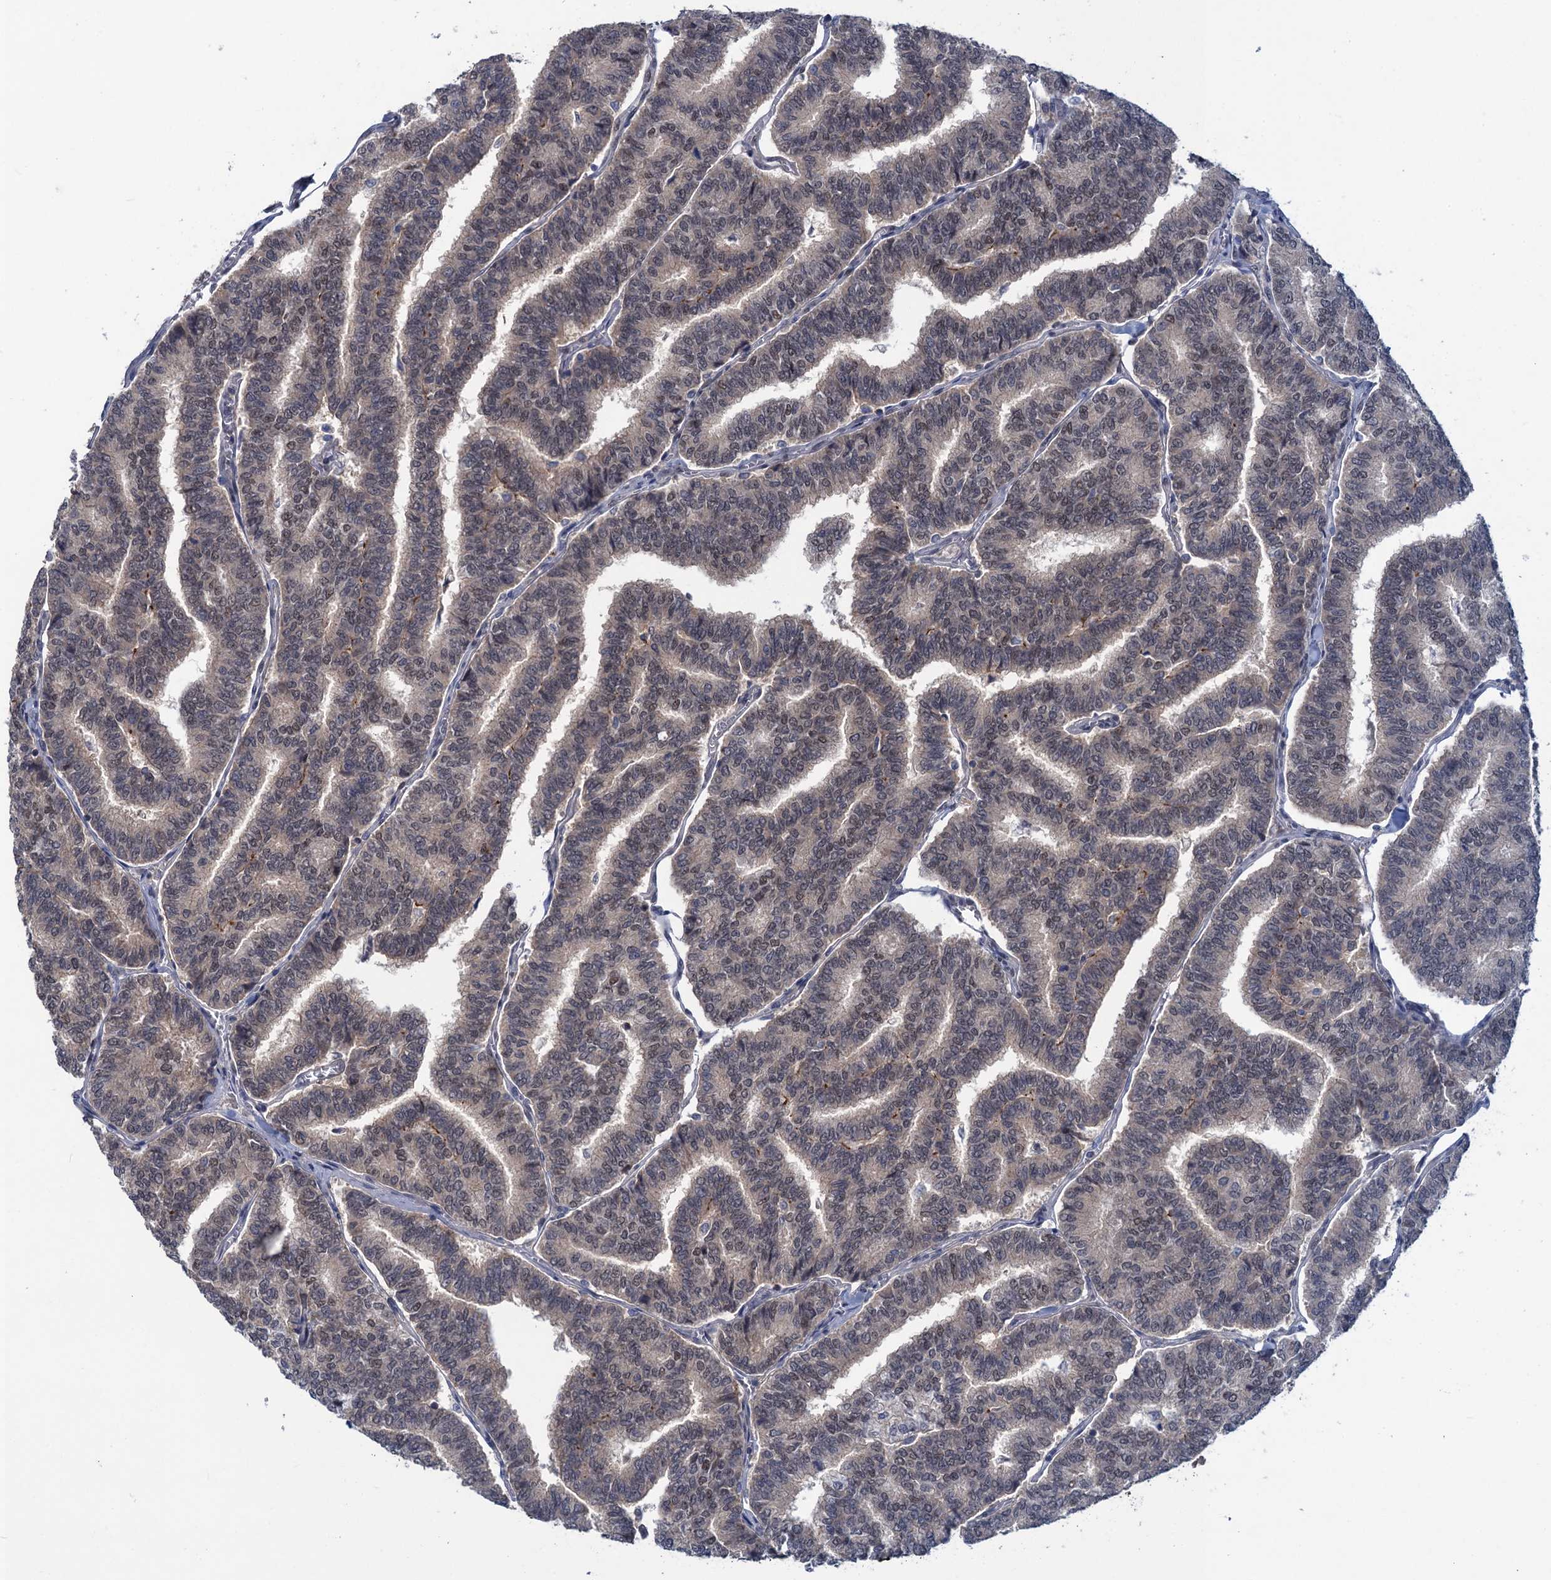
{"staining": {"intensity": "weak", "quantity": "25%-75%", "location": "nuclear"}, "tissue": "thyroid cancer", "cell_type": "Tumor cells", "image_type": "cancer", "snomed": [{"axis": "morphology", "description": "Papillary adenocarcinoma, NOS"}, {"axis": "topography", "description": "Thyroid gland"}], "caption": "Immunohistochemistry (IHC) of human papillary adenocarcinoma (thyroid) exhibits low levels of weak nuclear expression in approximately 25%-75% of tumor cells. Using DAB (brown) and hematoxylin (blue) stains, captured at high magnification using brightfield microscopy.", "gene": "SAE1", "patient": {"sex": "female", "age": 35}}